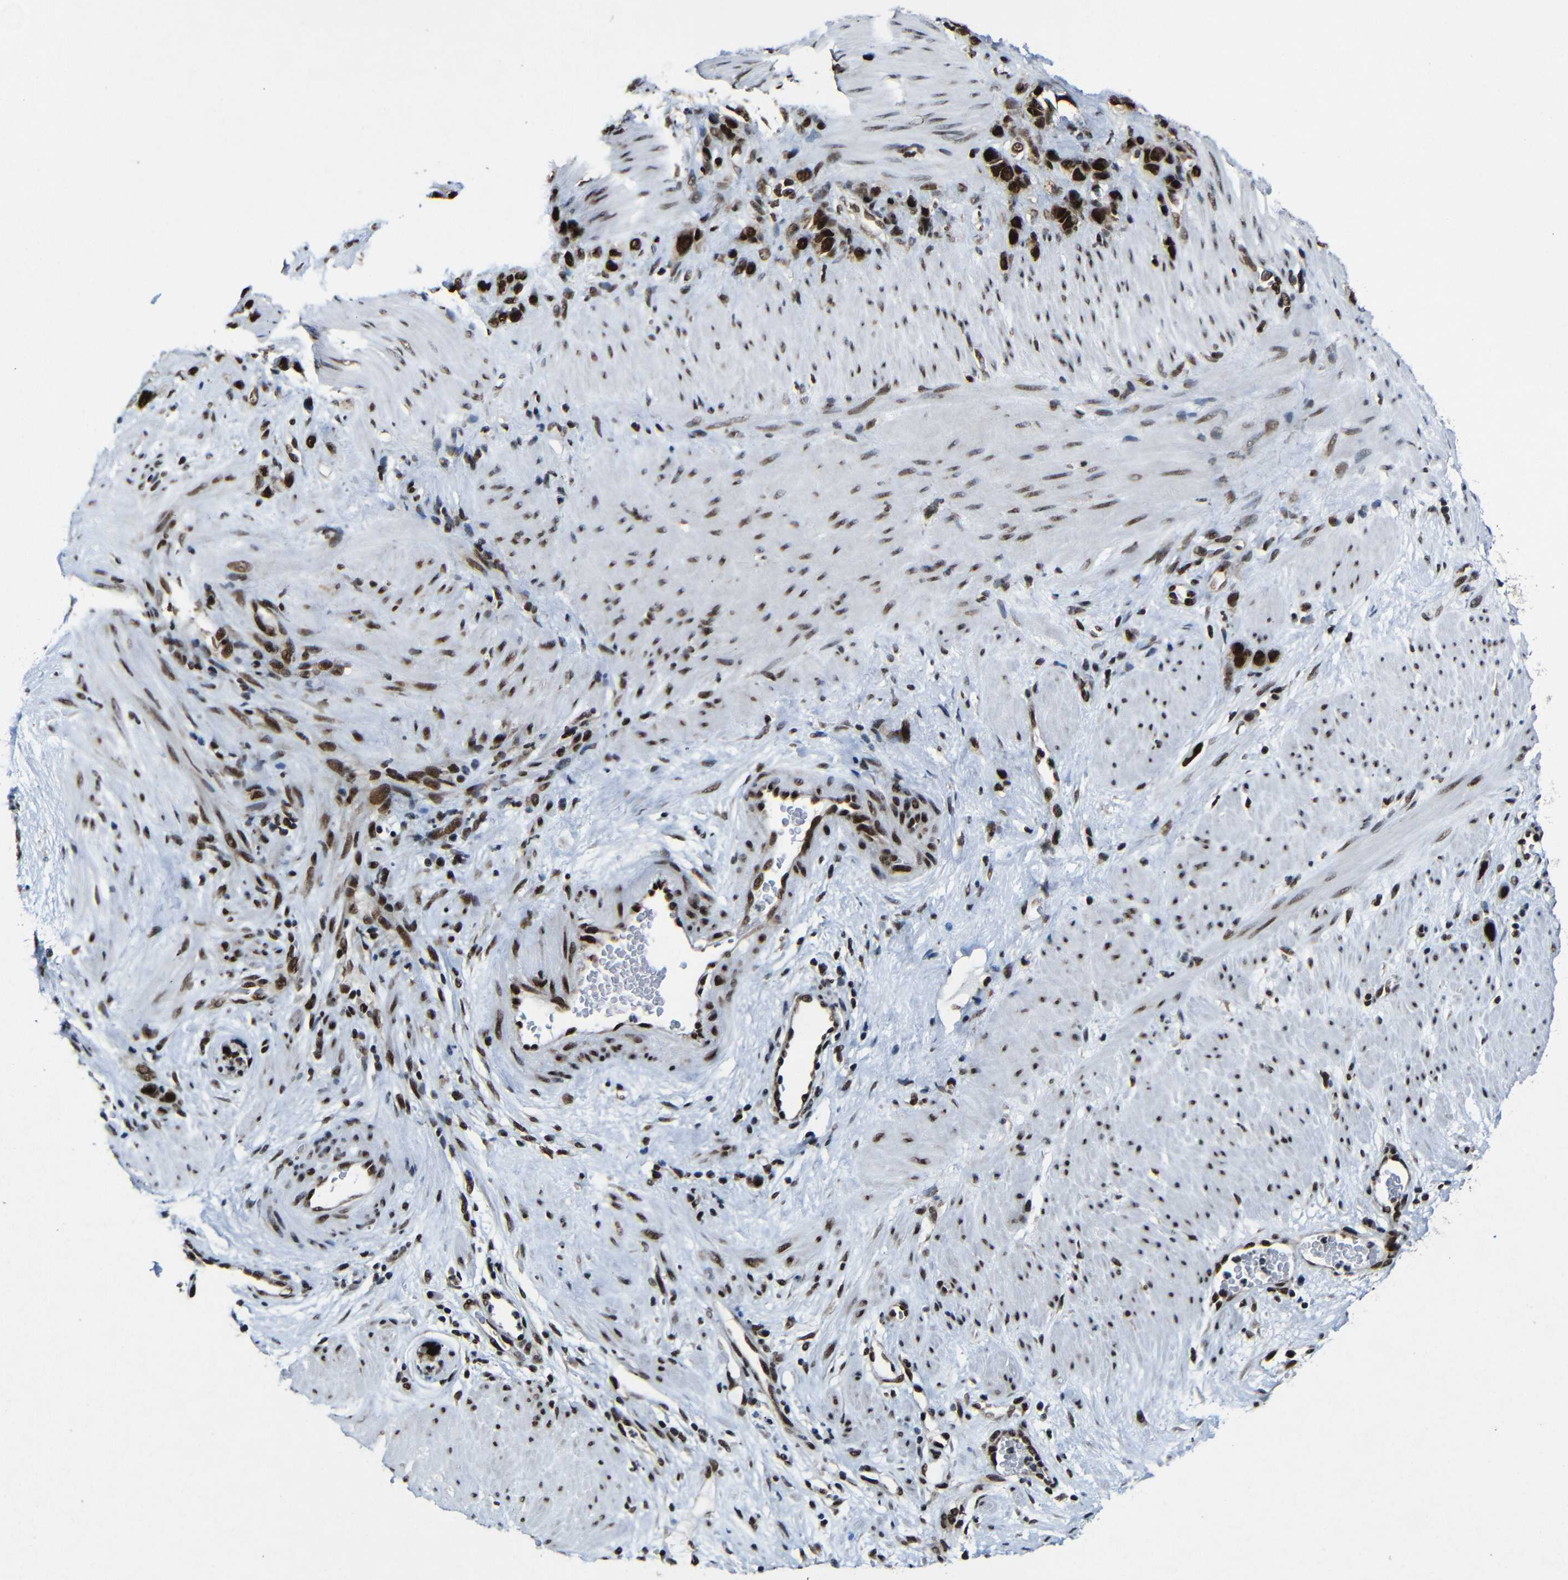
{"staining": {"intensity": "strong", "quantity": ">75%", "location": "nuclear"}, "tissue": "stomach cancer", "cell_type": "Tumor cells", "image_type": "cancer", "snomed": [{"axis": "morphology", "description": "Adenocarcinoma, NOS"}, {"axis": "morphology", "description": "Adenocarcinoma, High grade"}, {"axis": "topography", "description": "Stomach, upper"}, {"axis": "topography", "description": "Stomach, lower"}], "caption": "This micrograph exhibits immunohistochemistry staining of adenocarcinoma (high-grade) (stomach), with high strong nuclear expression in approximately >75% of tumor cells.", "gene": "PTBP1", "patient": {"sex": "female", "age": 65}}